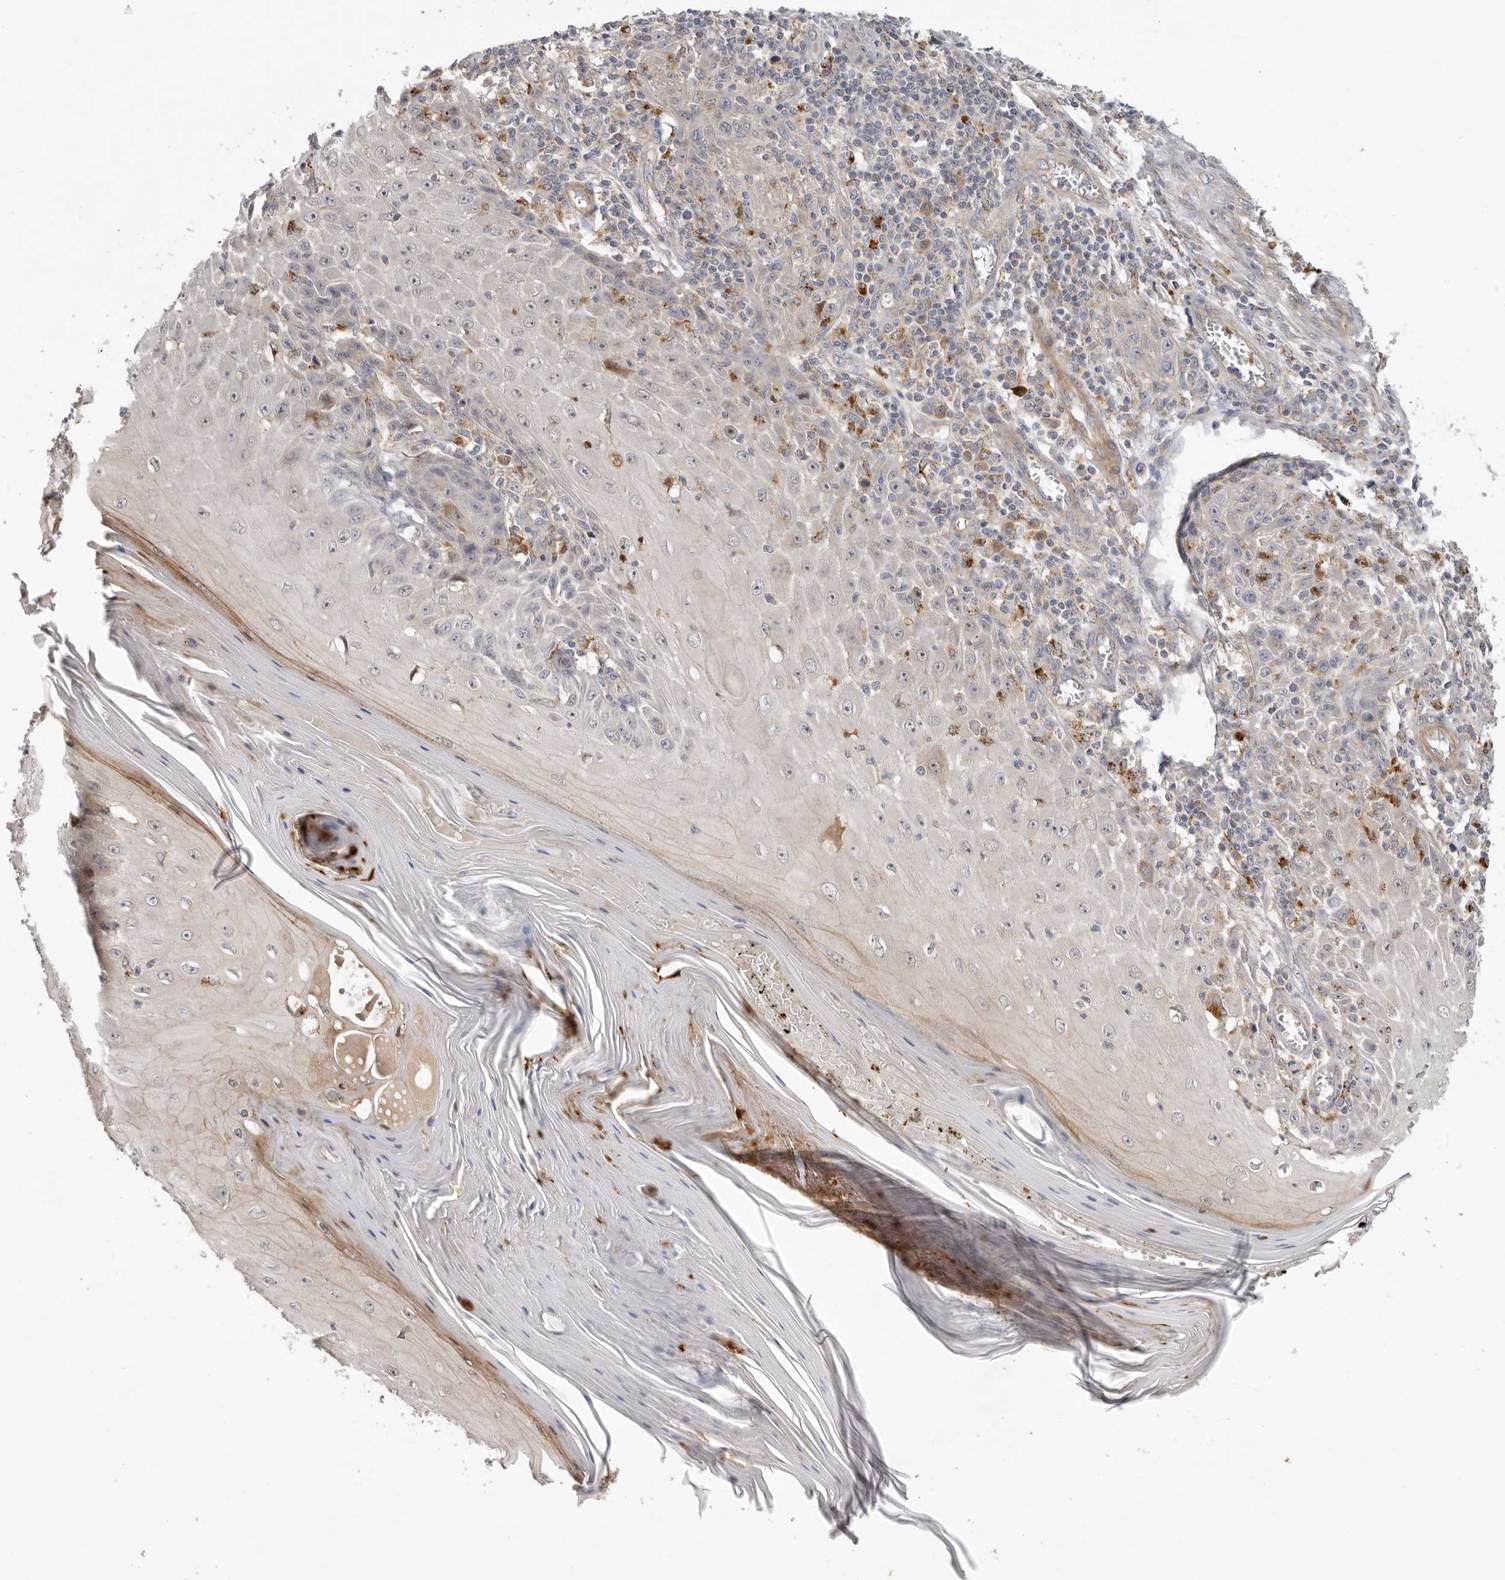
{"staining": {"intensity": "negative", "quantity": "none", "location": "none"}, "tissue": "skin cancer", "cell_type": "Tumor cells", "image_type": "cancer", "snomed": [{"axis": "morphology", "description": "Squamous cell carcinoma, NOS"}, {"axis": "topography", "description": "Skin"}], "caption": "IHC of squamous cell carcinoma (skin) shows no positivity in tumor cells.", "gene": "GNE", "patient": {"sex": "female", "age": 73}}